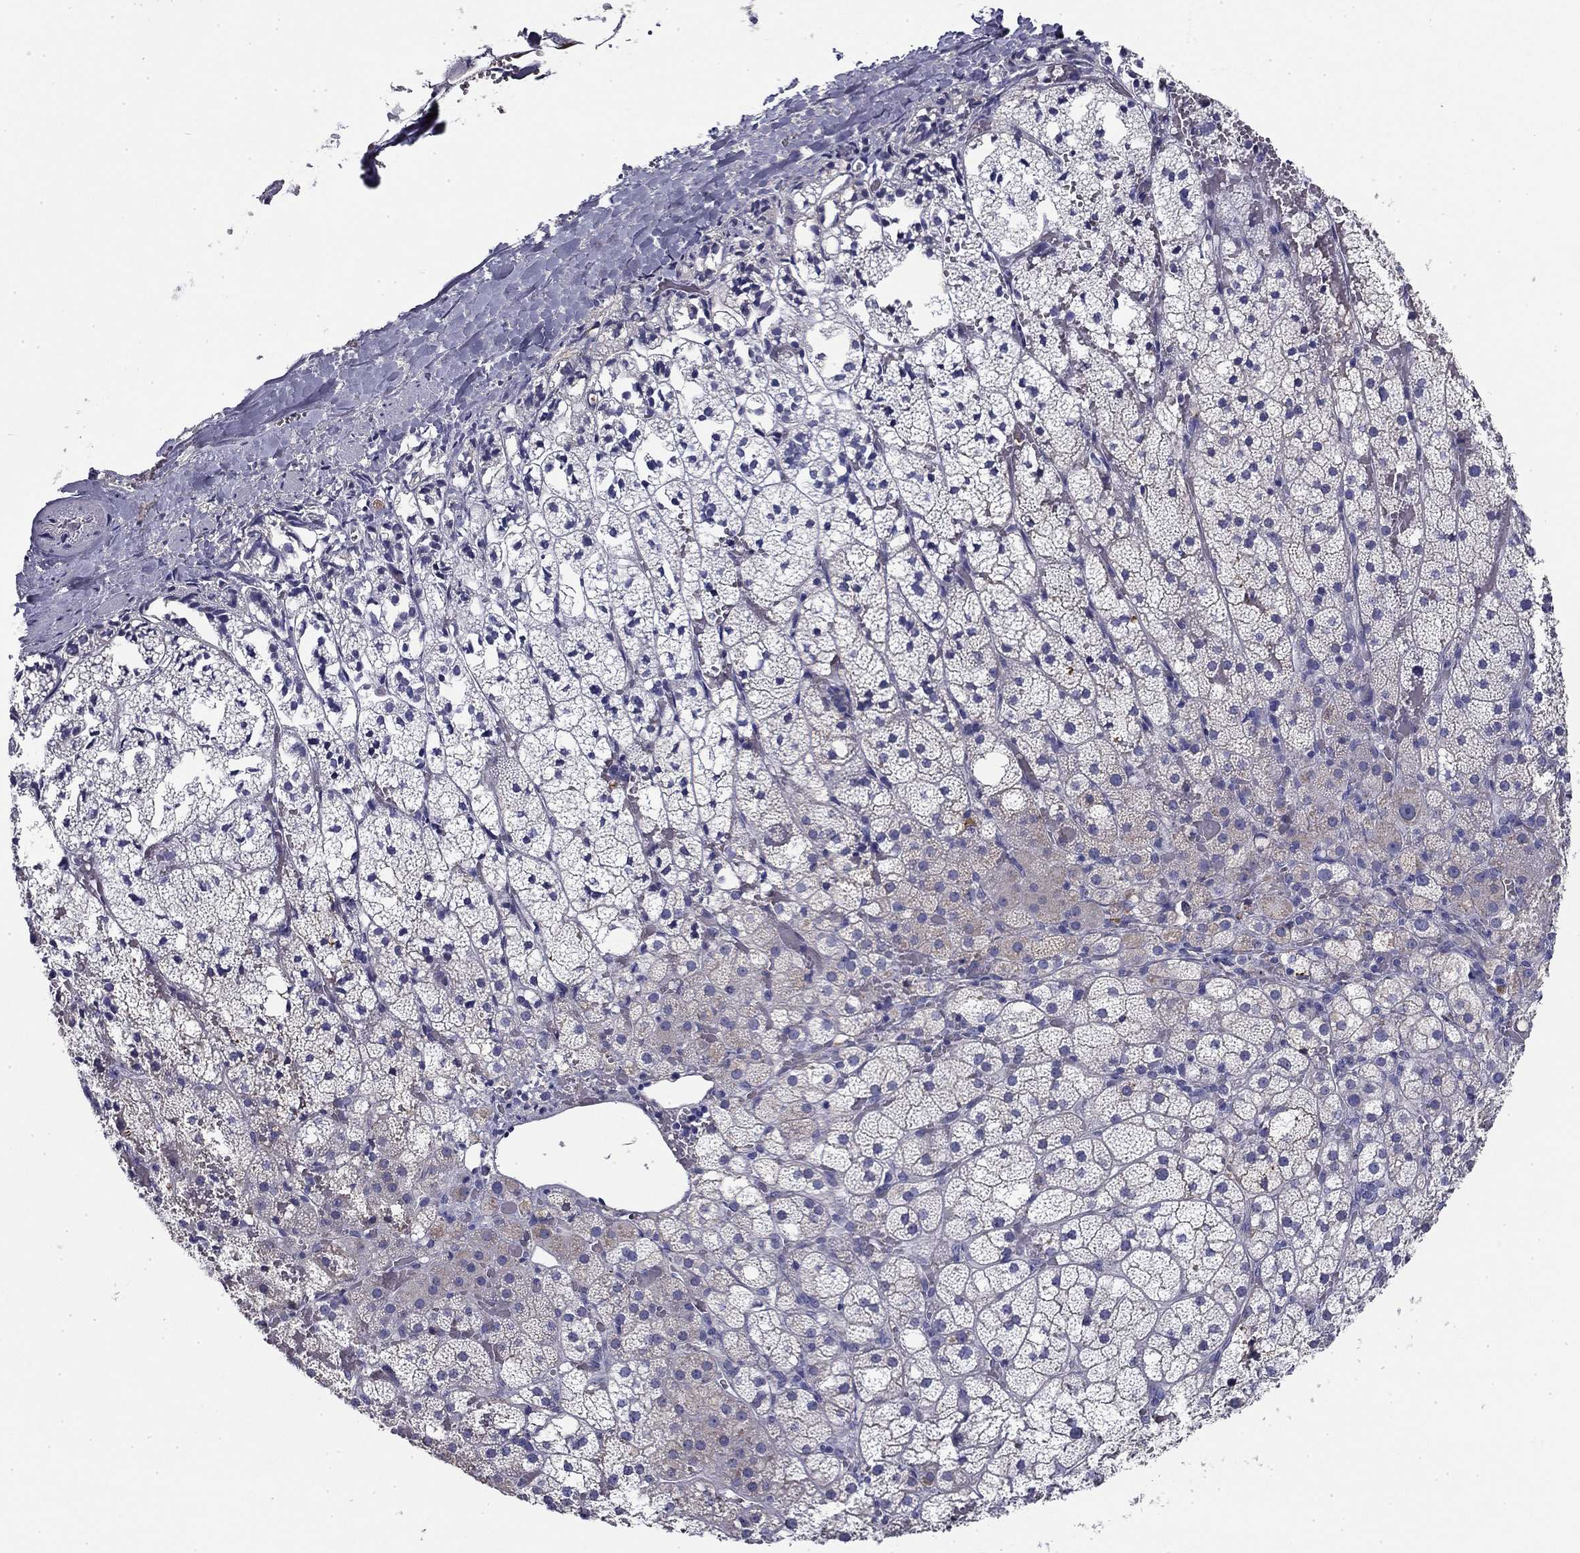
{"staining": {"intensity": "negative", "quantity": "none", "location": "none"}, "tissue": "adrenal gland", "cell_type": "Glandular cells", "image_type": "normal", "snomed": [{"axis": "morphology", "description": "Normal tissue, NOS"}, {"axis": "topography", "description": "Adrenal gland"}], "caption": "Immunohistochemical staining of benign human adrenal gland reveals no significant positivity in glandular cells.", "gene": "CPLX4", "patient": {"sex": "male", "age": 53}}